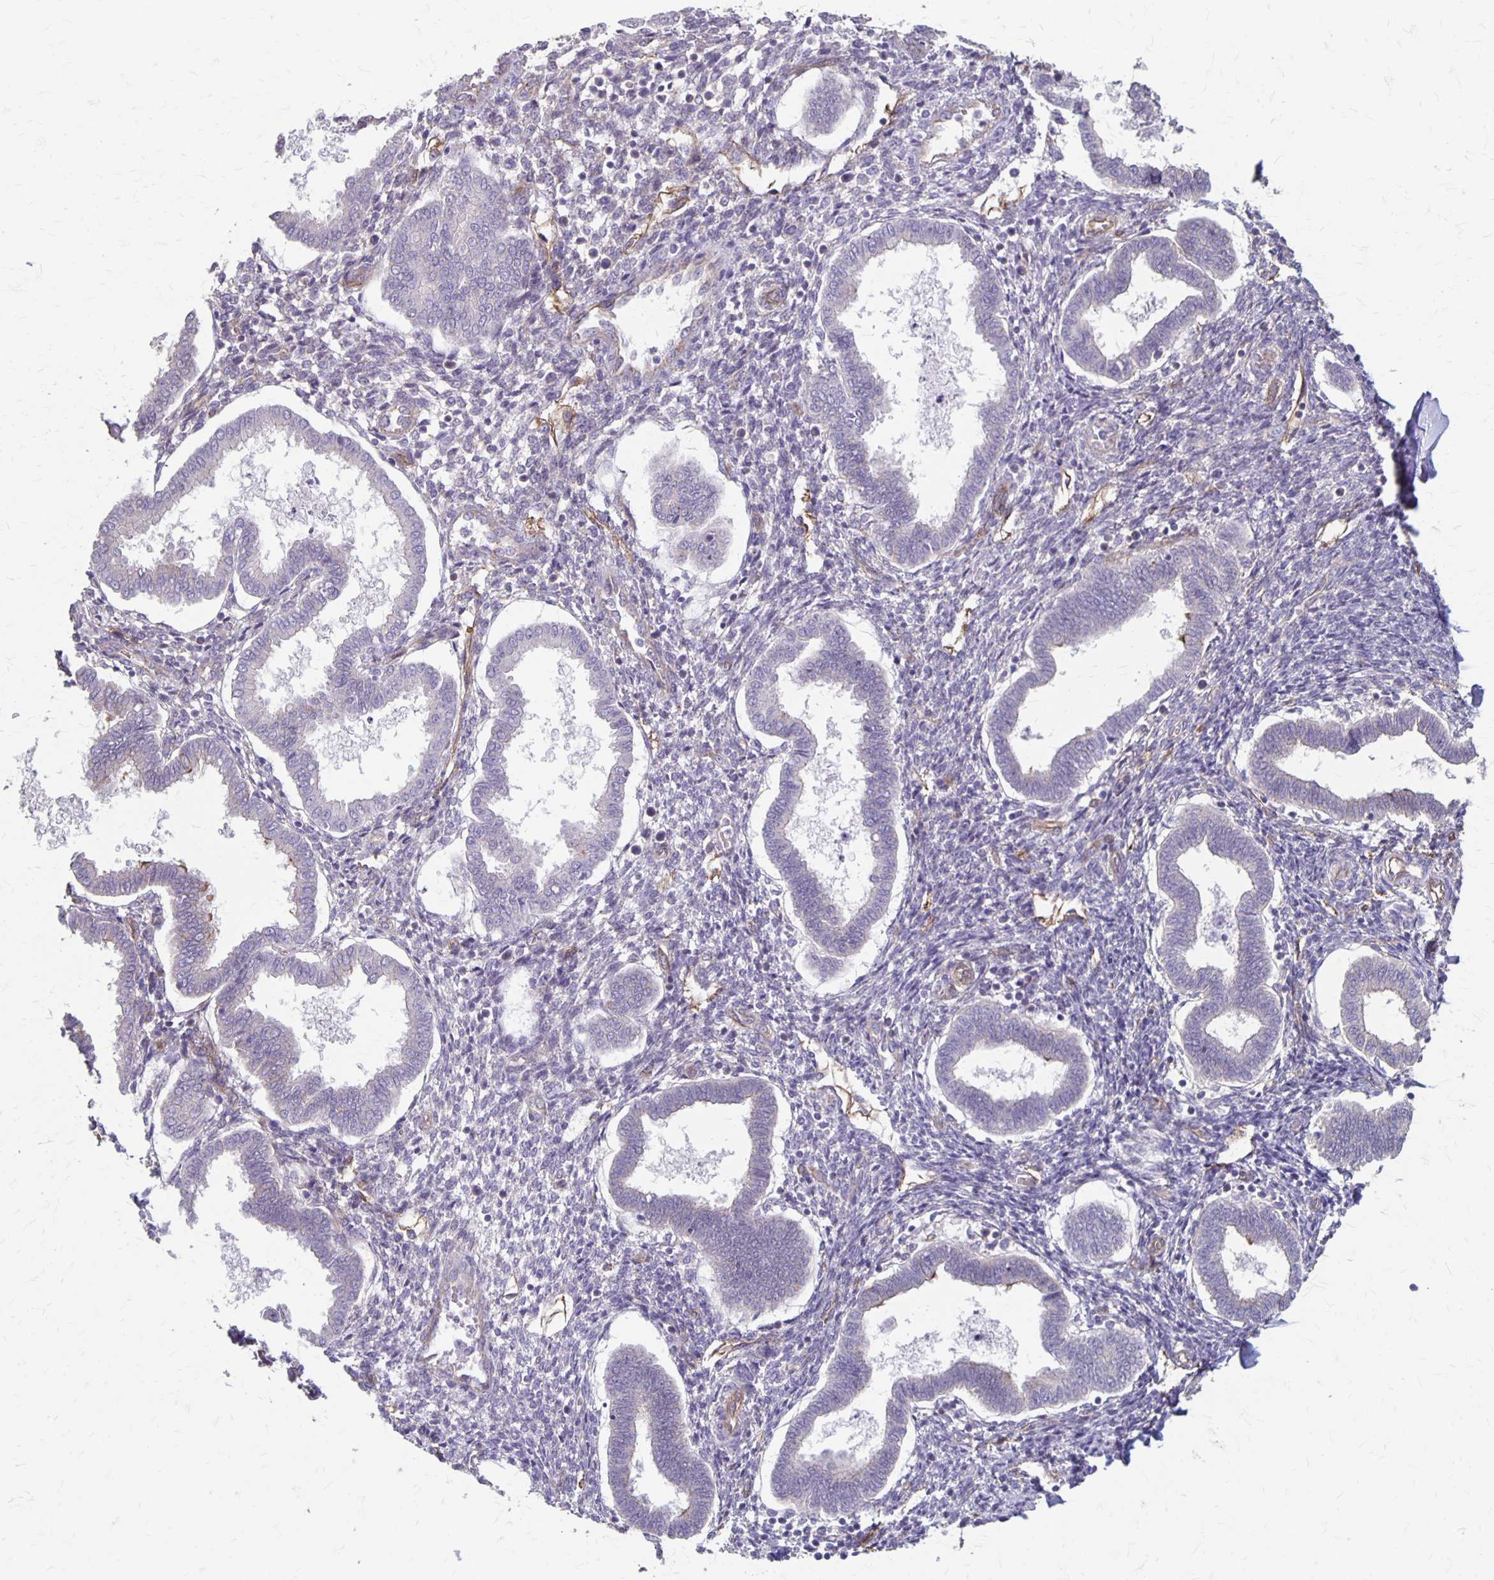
{"staining": {"intensity": "negative", "quantity": "none", "location": "none"}, "tissue": "endometrium", "cell_type": "Cells in endometrial stroma", "image_type": "normal", "snomed": [{"axis": "morphology", "description": "Normal tissue, NOS"}, {"axis": "topography", "description": "Endometrium"}], "caption": "Endometrium was stained to show a protein in brown. There is no significant staining in cells in endometrial stroma. (Brightfield microscopy of DAB (3,3'-diaminobenzidine) immunohistochemistry (IHC) at high magnification).", "gene": "PPP1R3E", "patient": {"sex": "female", "age": 24}}